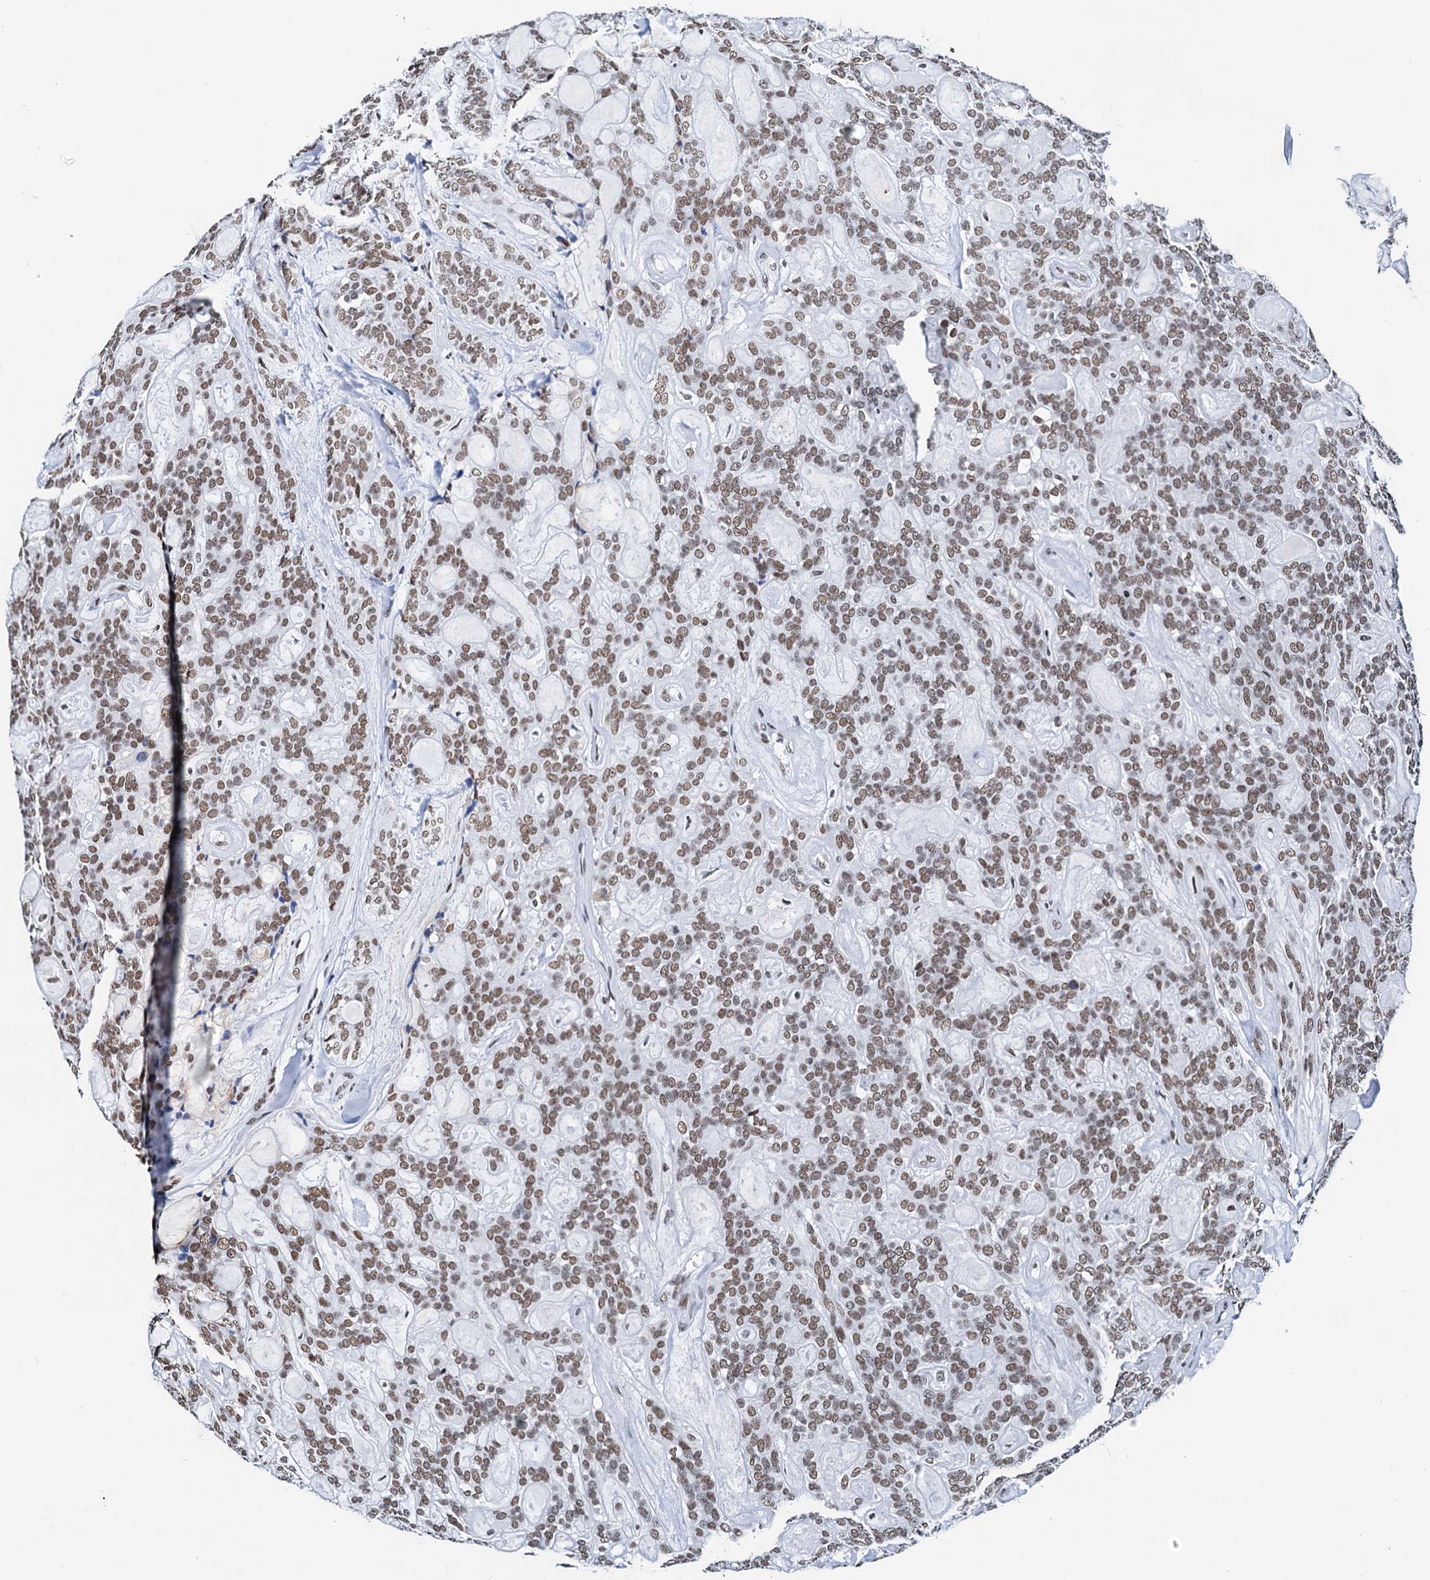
{"staining": {"intensity": "moderate", "quantity": "25%-75%", "location": "nuclear"}, "tissue": "head and neck cancer", "cell_type": "Tumor cells", "image_type": "cancer", "snomed": [{"axis": "morphology", "description": "Adenocarcinoma, NOS"}, {"axis": "topography", "description": "Head-Neck"}], "caption": "DAB (3,3'-diaminobenzidine) immunohistochemical staining of head and neck cancer displays moderate nuclear protein positivity in about 25%-75% of tumor cells.", "gene": "SLTM", "patient": {"sex": "male", "age": 66}}